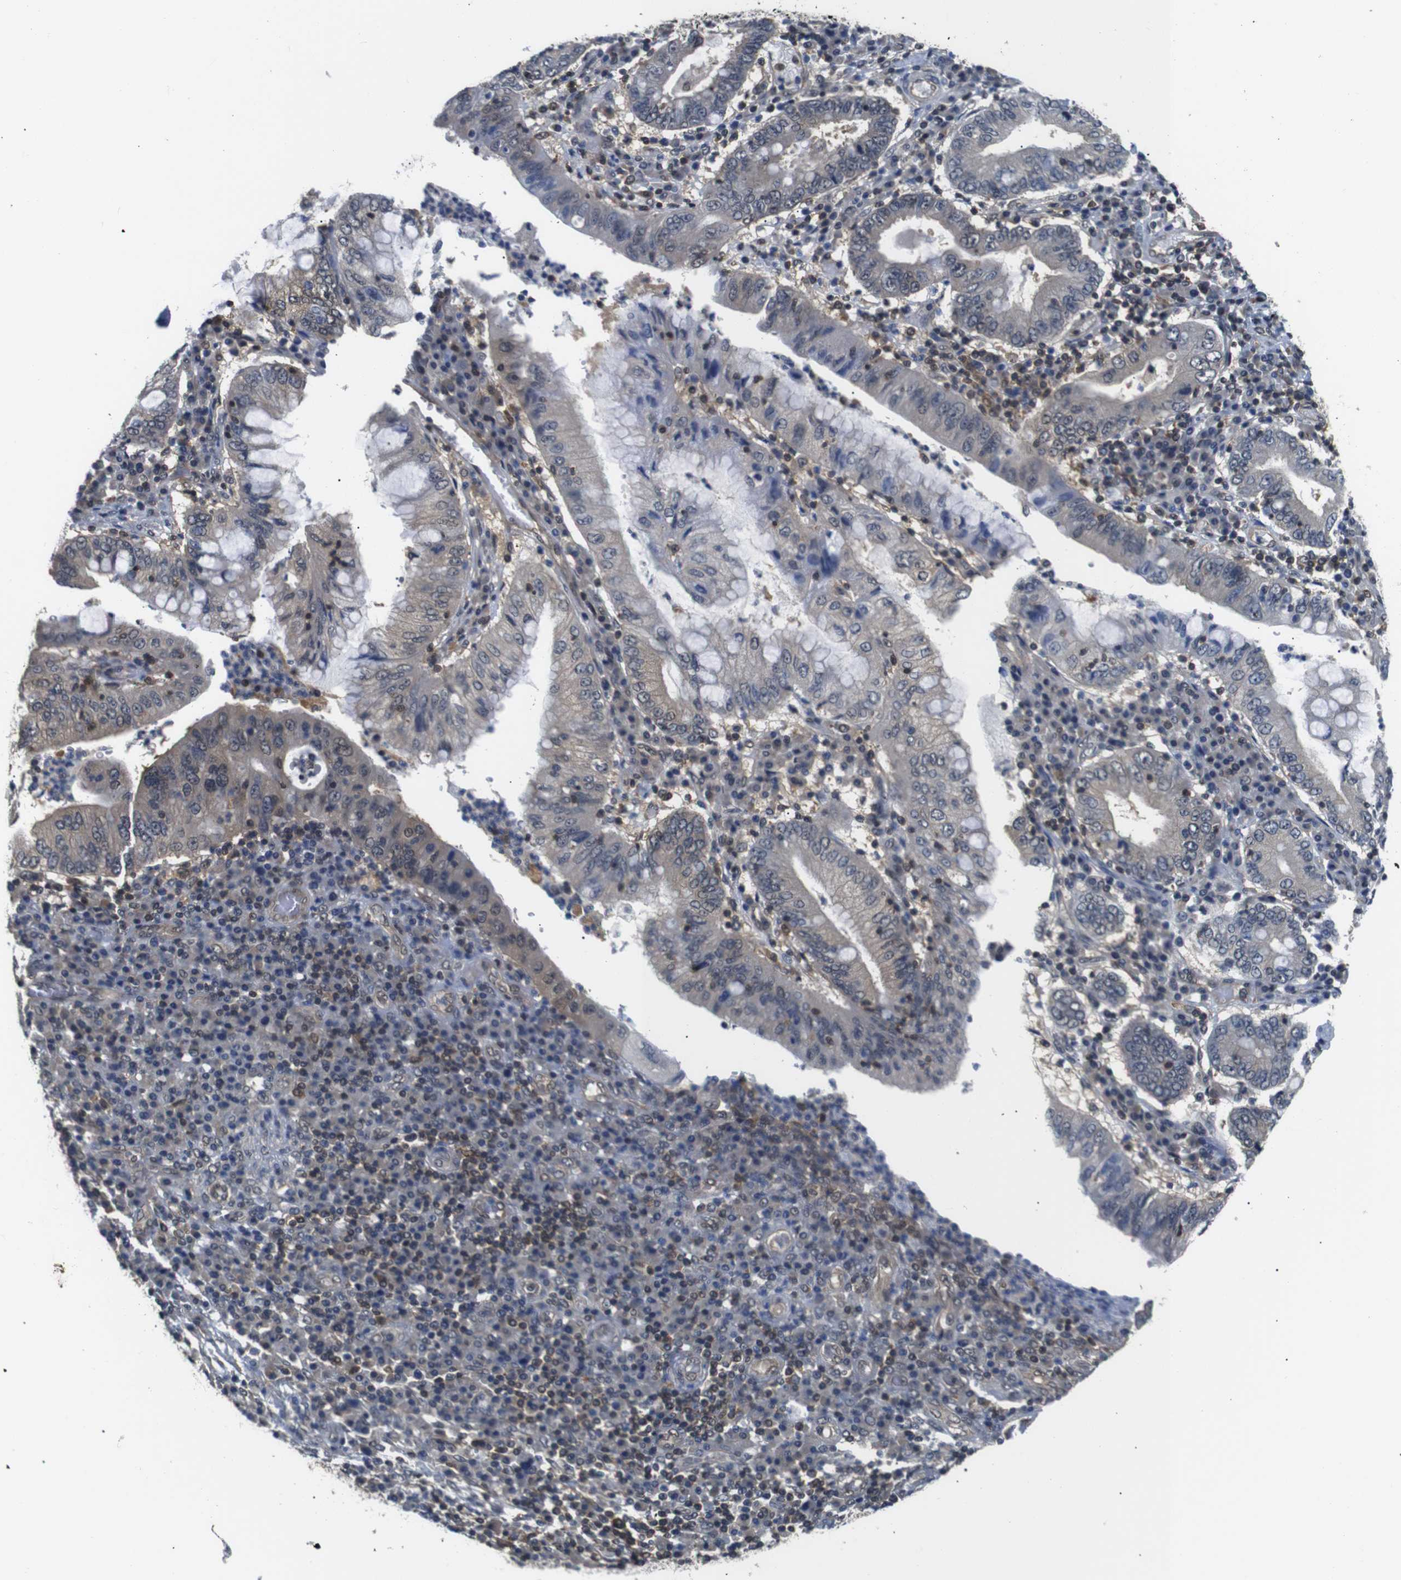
{"staining": {"intensity": "weak", "quantity": "<25%", "location": "cytoplasmic/membranous"}, "tissue": "stomach cancer", "cell_type": "Tumor cells", "image_type": "cancer", "snomed": [{"axis": "morphology", "description": "Normal tissue, NOS"}, {"axis": "morphology", "description": "Adenocarcinoma, NOS"}, {"axis": "topography", "description": "Esophagus"}, {"axis": "topography", "description": "Stomach, upper"}, {"axis": "topography", "description": "Peripheral nerve tissue"}], "caption": "Tumor cells are negative for protein expression in human stomach cancer. (Brightfield microscopy of DAB immunohistochemistry at high magnification).", "gene": "UBXN1", "patient": {"sex": "male", "age": 62}}